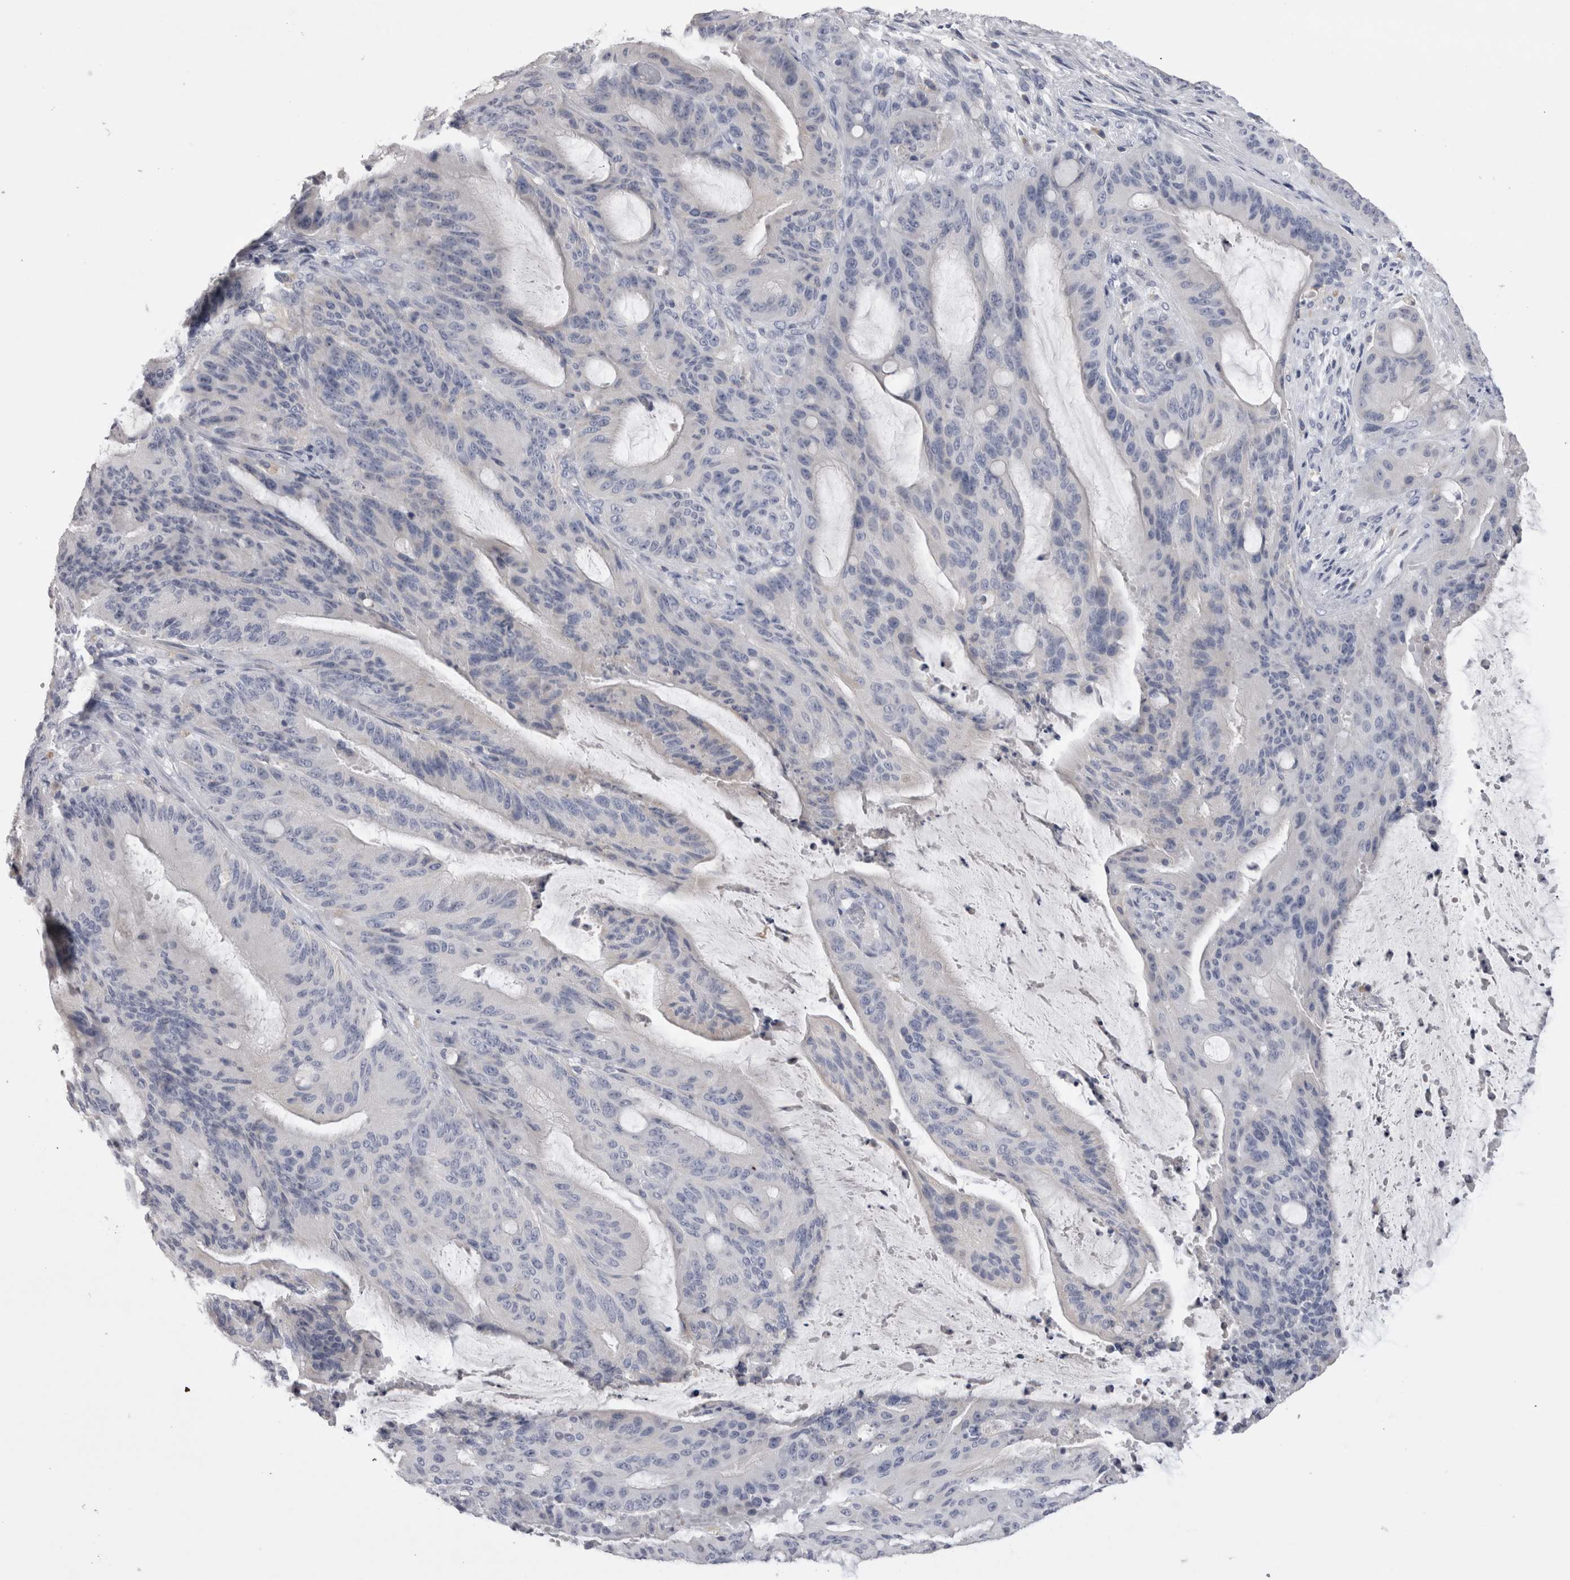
{"staining": {"intensity": "negative", "quantity": "none", "location": "none"}, "tissue": "liver cancer", "cell_type": "Tumor cells", "image_type": "cancer", "snomed": [{"axis": "morphology", "description": "Normal tissue, NOS"}, {"axis": "morphology", "description": "Cholangiocarcinoma"}, {"axis": "topography", "description": "Liver"}, {"axis": "topography", "description": "Peripheral nerve tissue"}], "caption": "Immunohistochemical staining of human liver cancer reveals no significant positivity in tumor cells.", "gene": "DHRS4", "patient": {"sex": "female", "age": 73}}